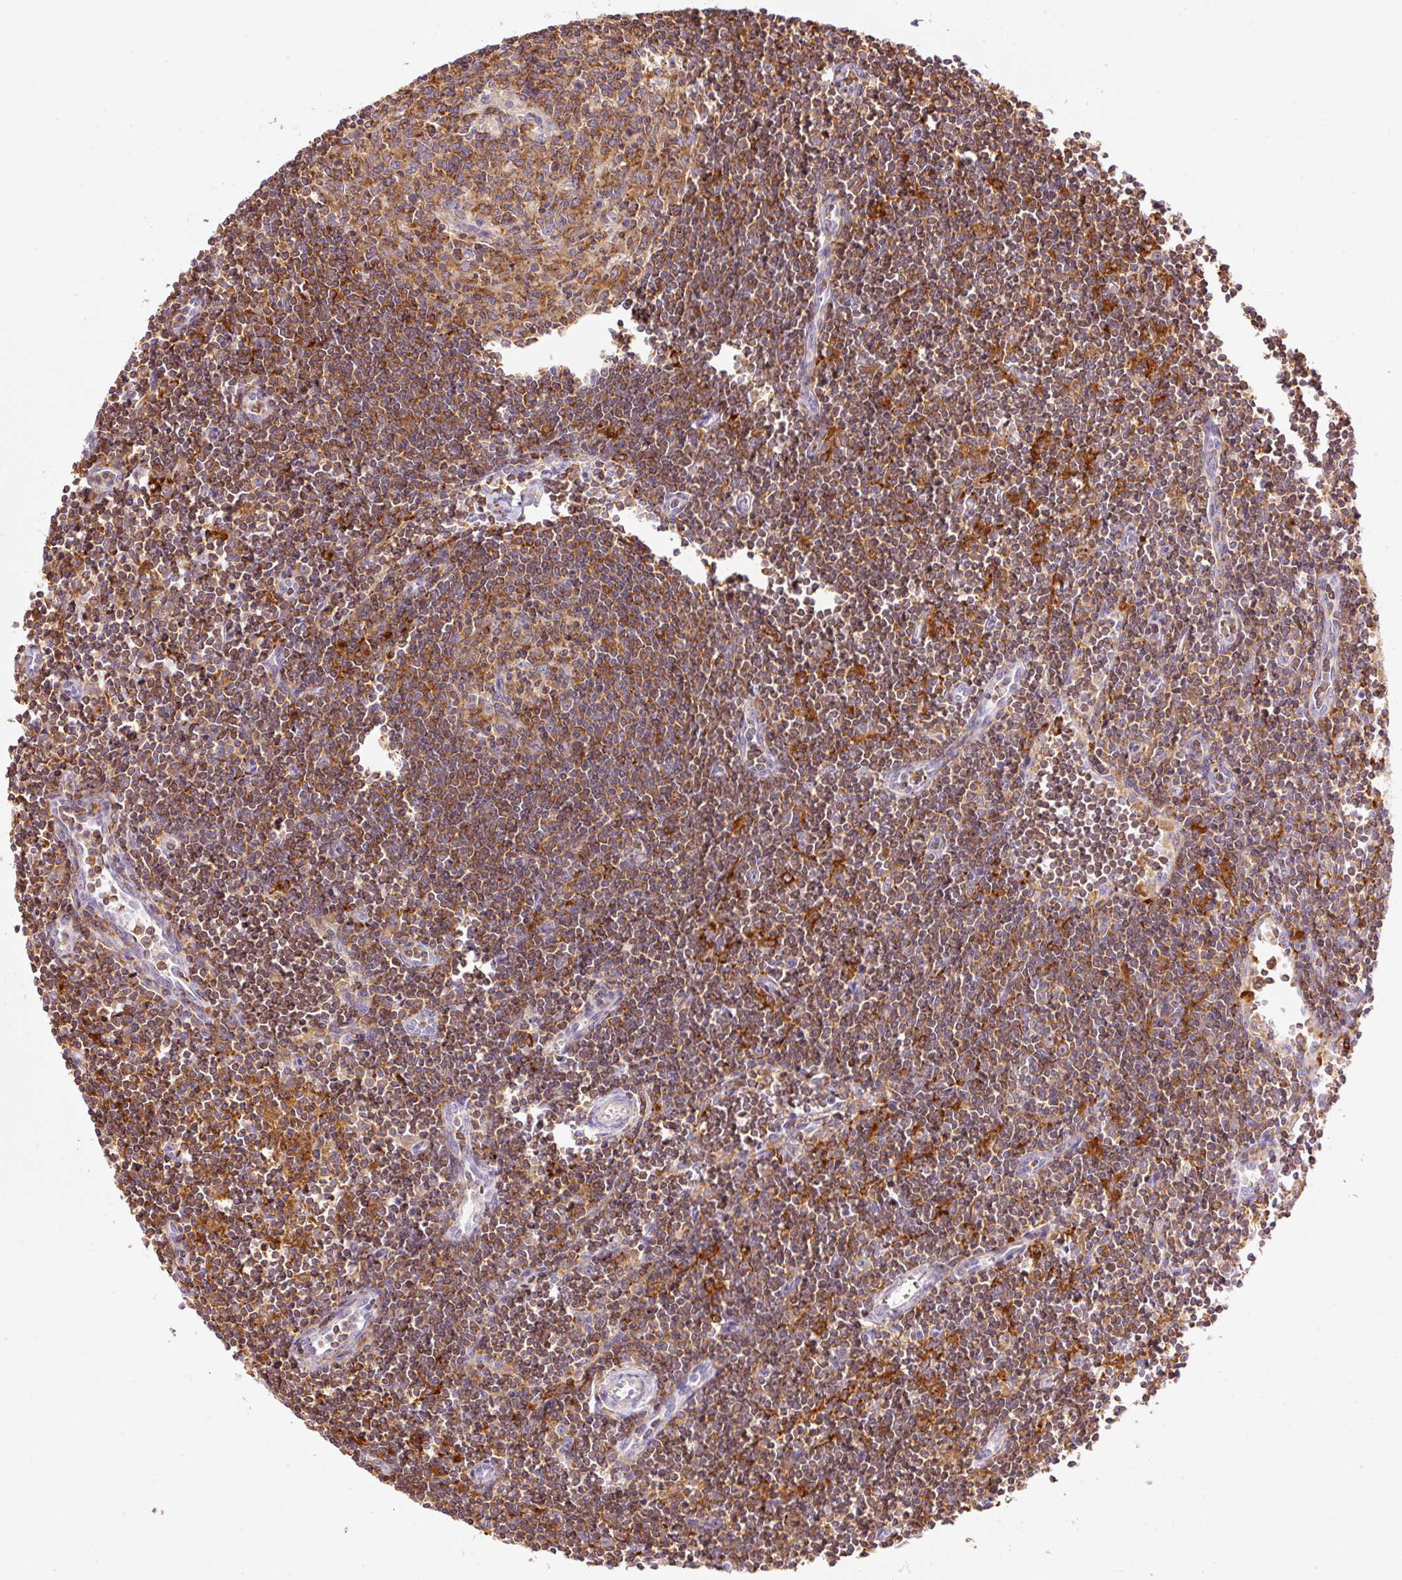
{"staining": {"intensity": "moderate", "quantity": "25%-75%", "location": "cytoplasmic/membranous"}, "tissue": "lymph node", "cell_type": "Germinal center cells", "image_type": "normal", "snomed": [{"axis": "morphology", "description": "Normal tissue, NOS"}, {"axis": "topography", "description": "Lymph node"}], "caption": "An immunohistochemistry (IHC) histopathology image of normal tissue is shown. Protein staining in brown labels moderate cytoplasmic/membranous positivity in lymph node within germinal center cells. The staining was performed using DAB (3,3'-diaminobenzidine), with brown indicating positive protein expression. Nuclei are stained blue with hematoxylin.", "gene": "DOK6", "patient": {"sex": "female", "age": 29}}